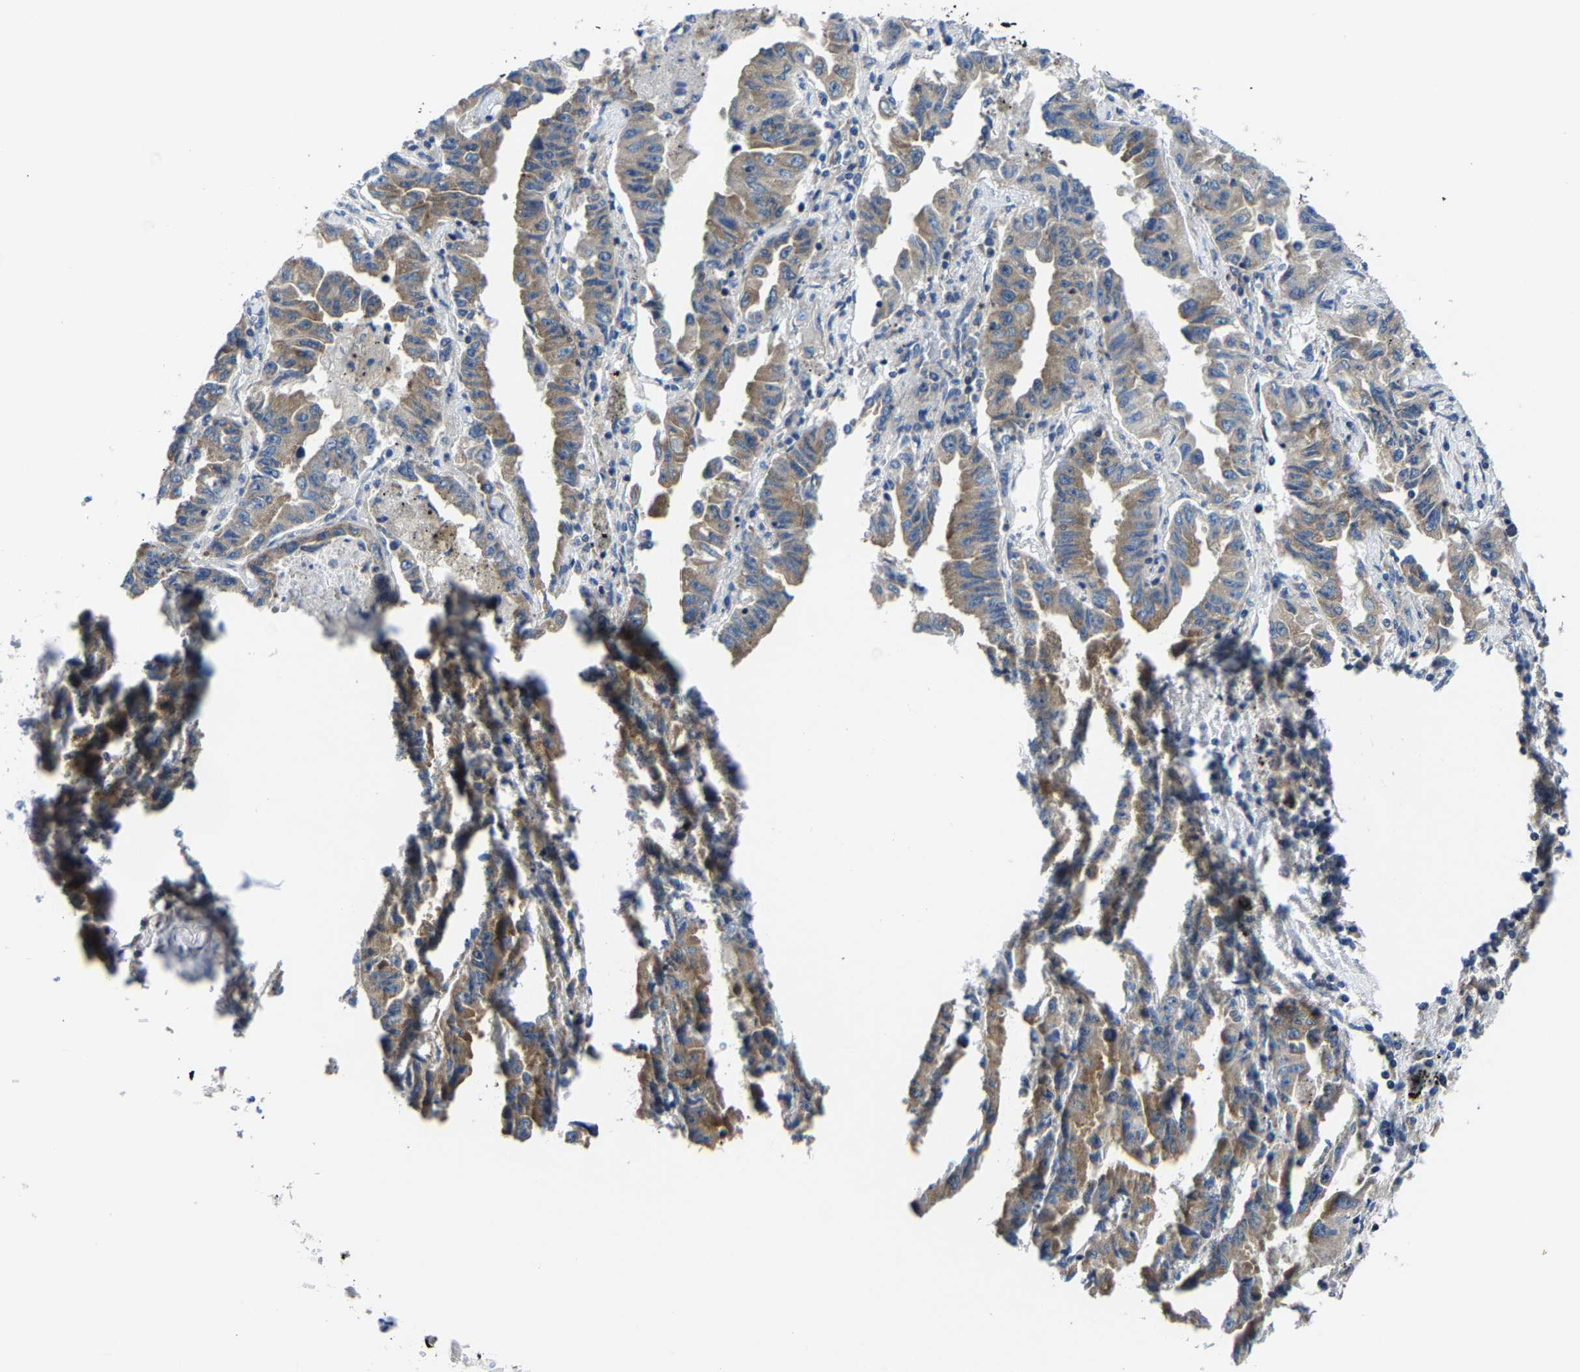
{"staining": {"intensity": "weak", "quantity": "25%-75%", "location": "cytoplasmic/membranous"}, "tissue": "lung cancer", "cell_type": "Tumor cells", "image_type": "cancer", "snomed": [{"axis": "morphology", "description": "Adenocarcinoma, NOS"}, {"axis": "topography", "description": "Lung"}], "caption": "Immunohistochemistry (IHC) image of human lung cancer (adenocarcinoma) stained for a protein (brown), which shows low levels of weak cytoplasmic/membranous staining in about 25%-75% of tumor cells.", "gene": "G3BP2", "patient": {"sex": "female", "age": 51}}